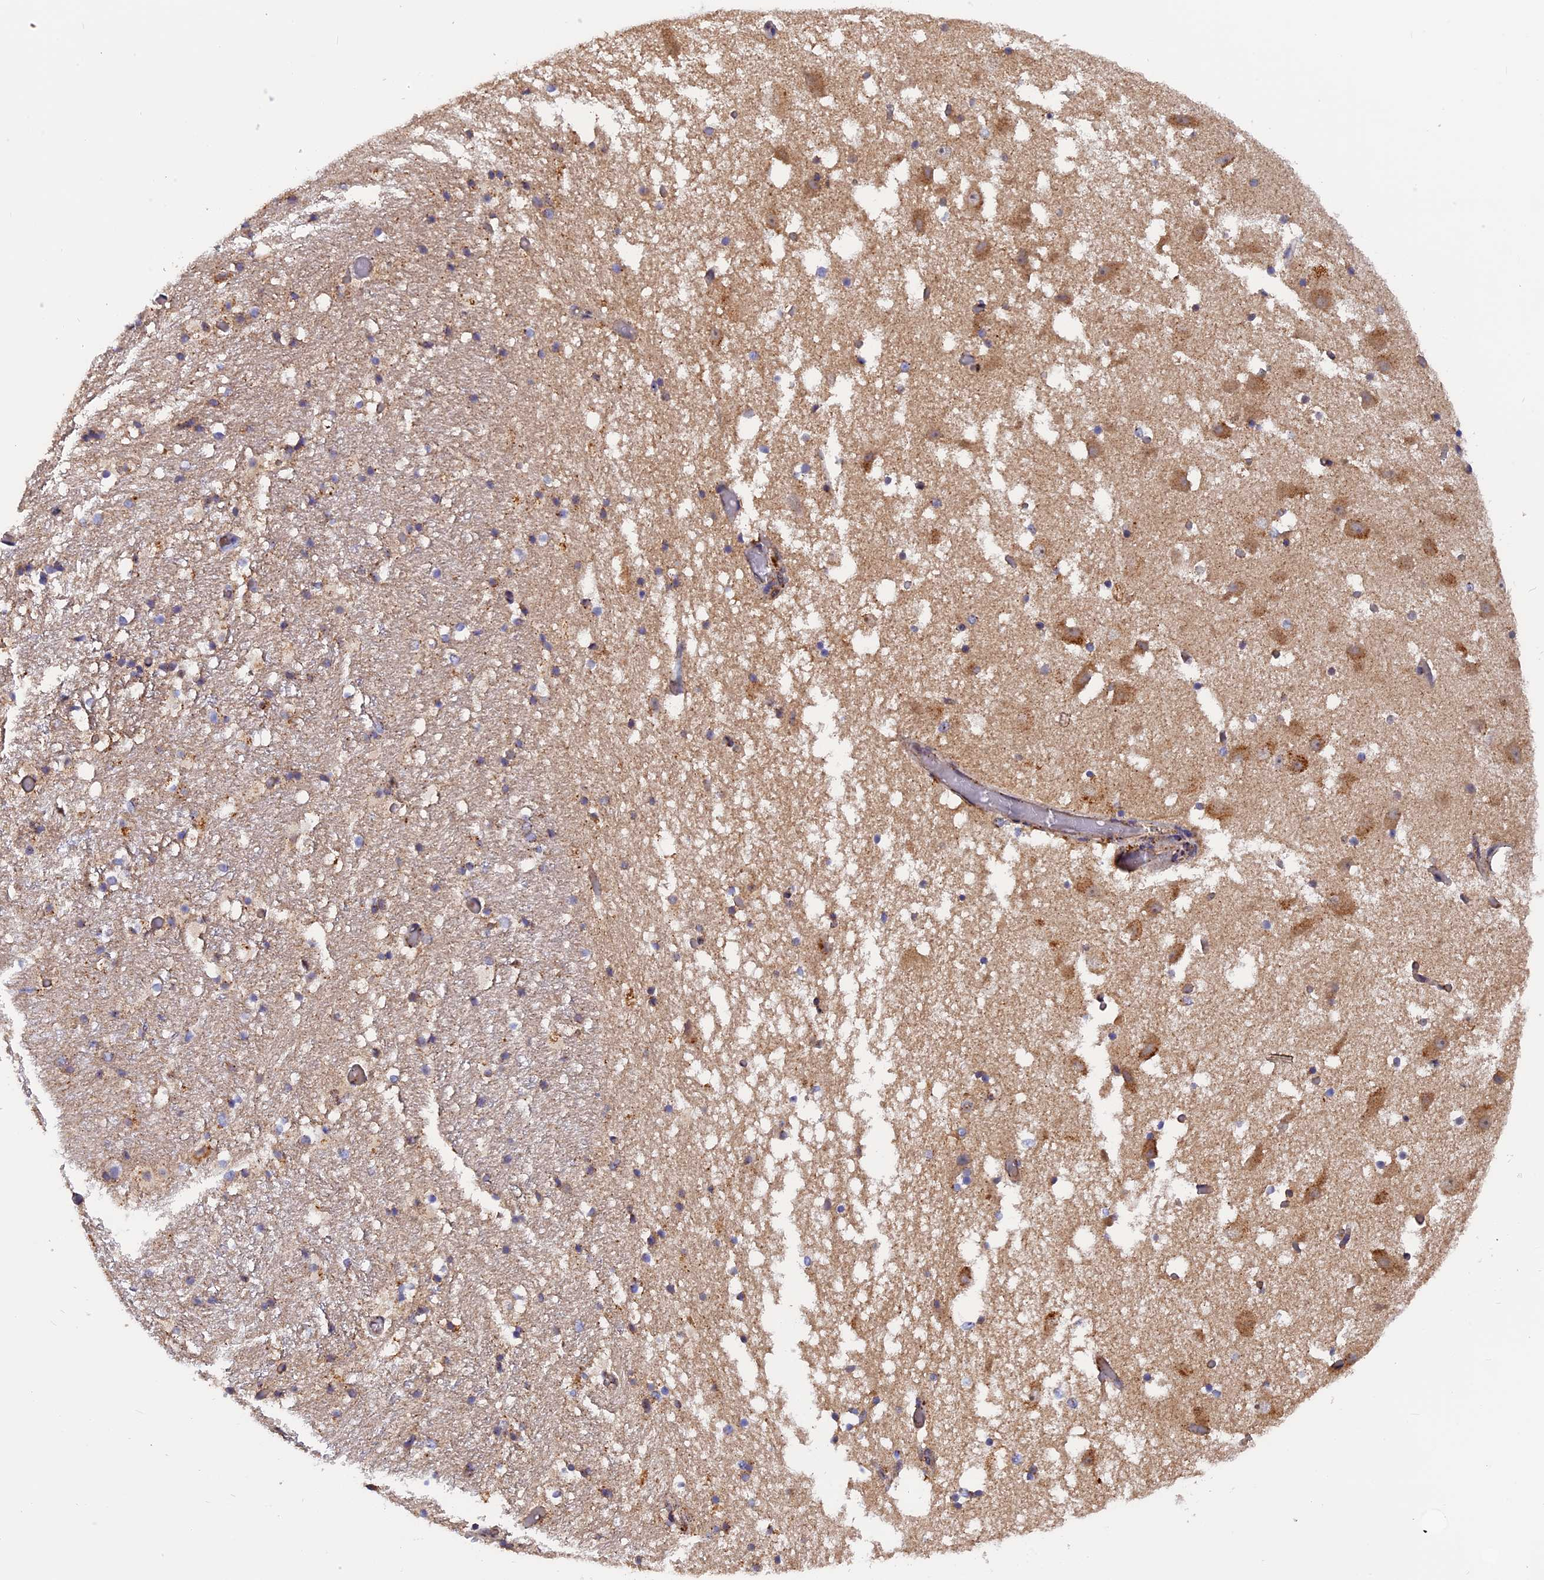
{"staining": {"intensity": "moderate", "quantity": "<25%", "location": "cytoplasmic/membranous"}, "tissue": "hippocampus", "cell_type": "Glial cells", "image_type": "normal", "snomed": [{"axis": "morphology", "description": "Normal tissue, NOS"}, {"axis": "topography", "description": "Hippocampus"}], "caption": "A low amount of moderate cytoplasmic/membranous staining is identified in approximately <25% of glial cells in normal hippocampus.", "gene": "CHMP2A", "patient": {"sex": "female", "age": 52}}